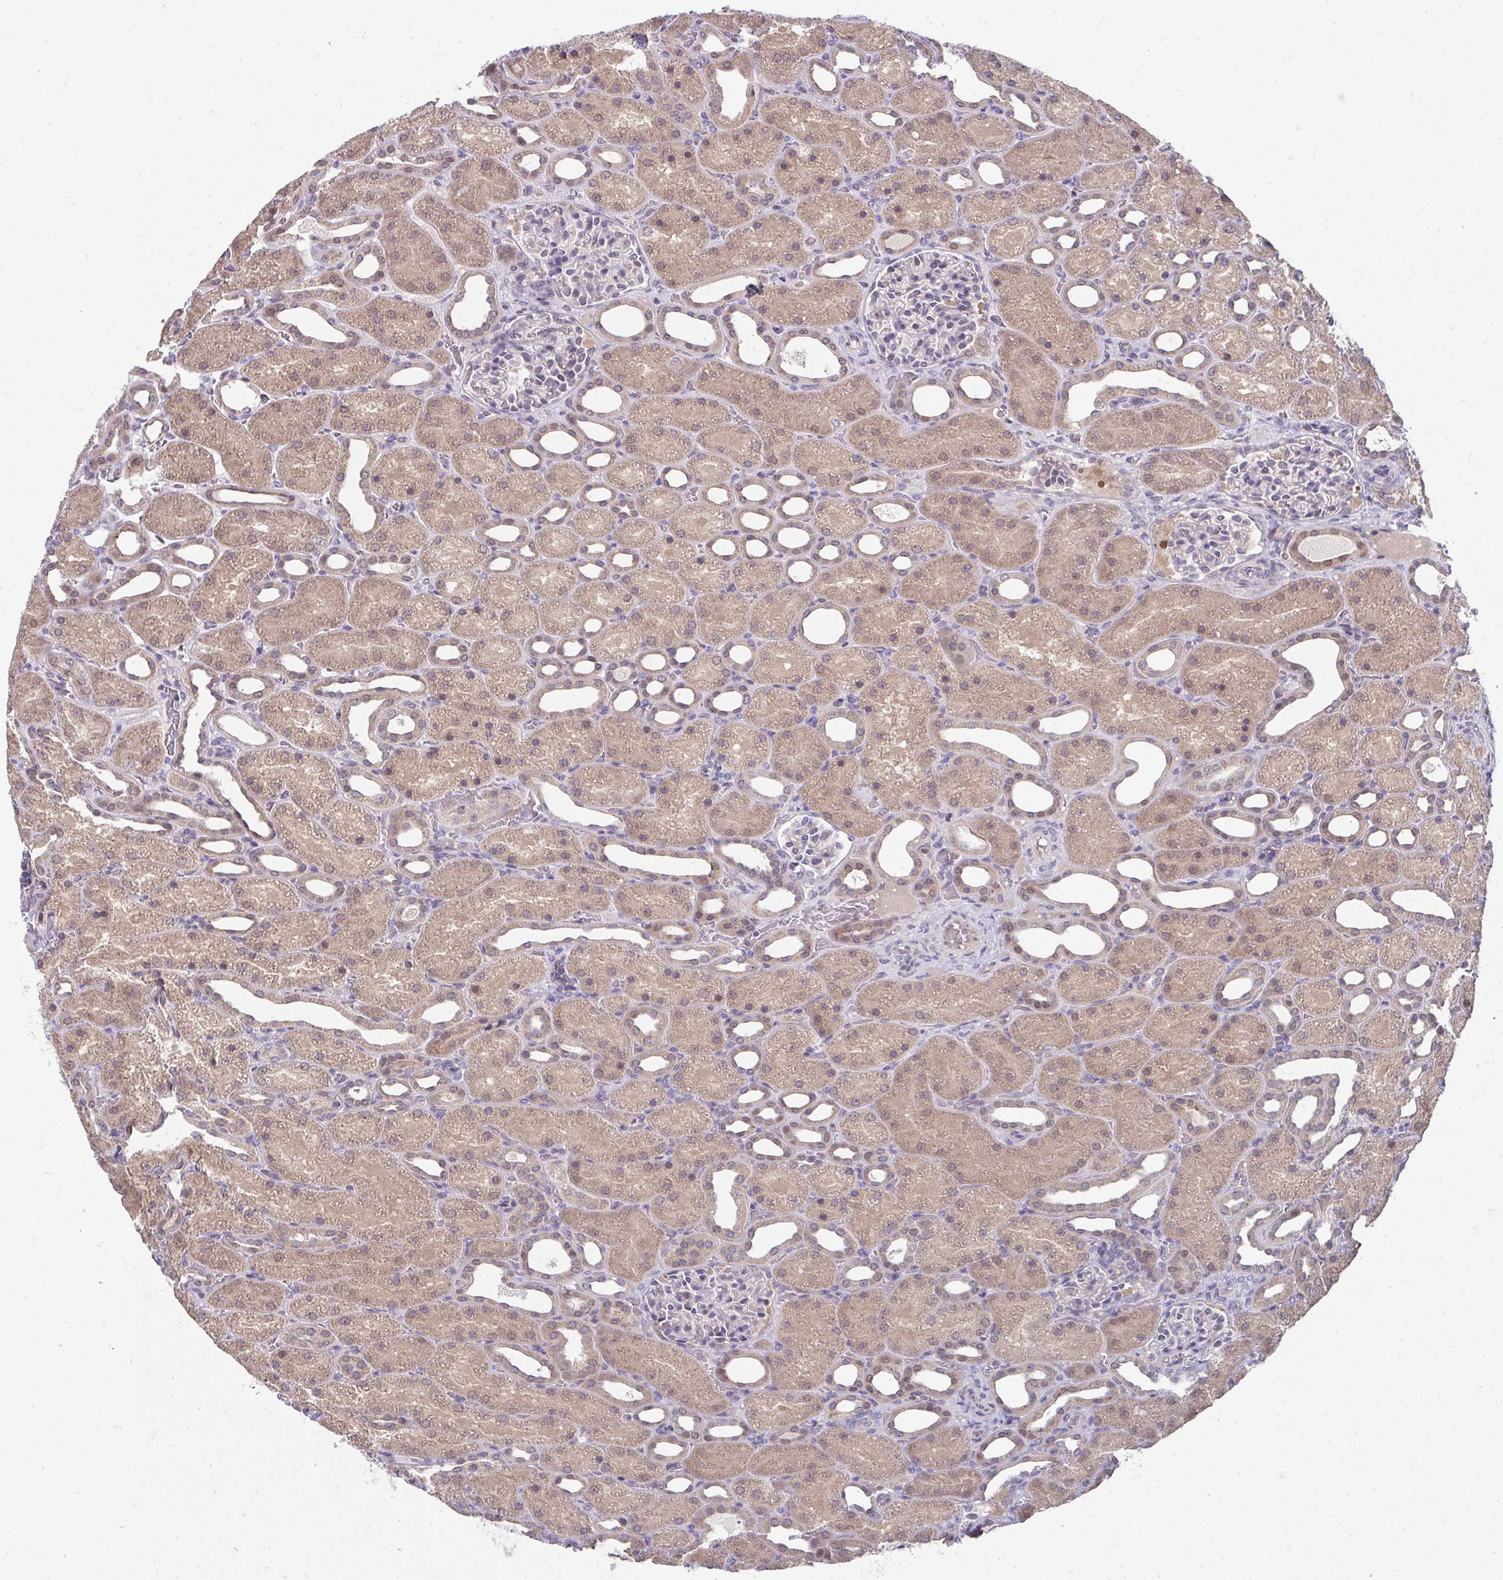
{"staining": {"intensity": "weak", "quantity": "25%-75%", "location": "cytoplasmic/membranous,nuclear"}, "tissue": "kidney", "cell_type": "Cells in glomeruli", "image_type": "normal", "snomed": [{"axis": "morphology", "description": "Normal tissue, NOS"}, {"axis": "topography", "description": "Kidney"}], "caption": "A brown stain labels weak cytoplasmic/membranous,nuclear expression of a protein in cells in glomeruli of unremarkable kidney. (DAB IHC with brightfield microscopy, high magnification).", "gene": "MROH8", "patient": {"sex": "male", "age": 2}}